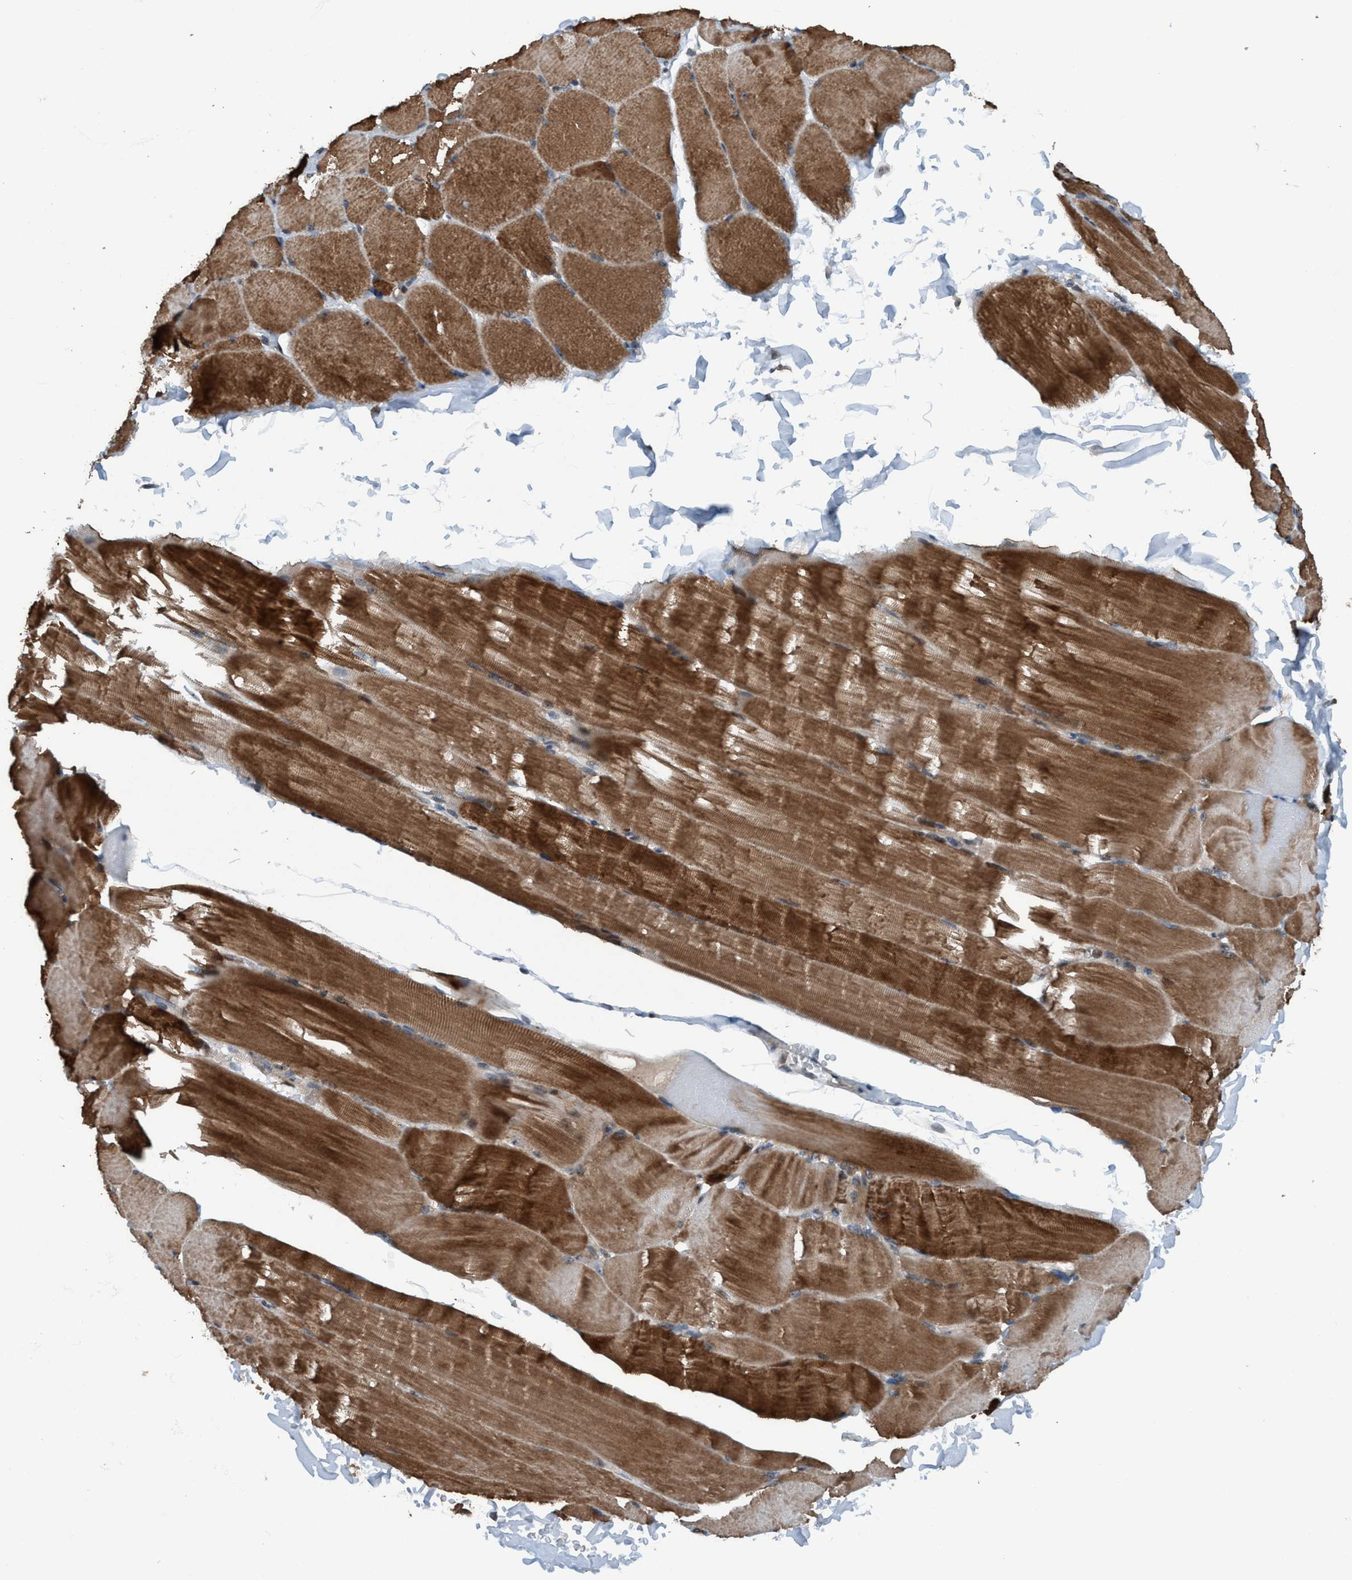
{"staining": {"intensity": "moderate", "quantity": ">75%", "location": "cytoplasmic/membranous"}, "tissue": "skeletal muscle", "cell_type": "Myocytes", "image_type": "normal", "snomed": [{"axis": "morphology", "description": "Normal tissue, NOS"}, {"axis": "topography", "description": "Skin"}, {"axis": "topography", "description": "Skeletal muscle"}], "caption": "The immunohistochemical stain shows moderate cytoplasmic/membranous staining in myocytes of benign skeletal muscle. The staining is performed using DAB (3,3'-diaminobenzidine) brown chromogen to label protein expression. The nuclei are counter-stained blue using hematoxylin.", "gene": "NISCH", "patient": {"sex": "male", "age": 83}}